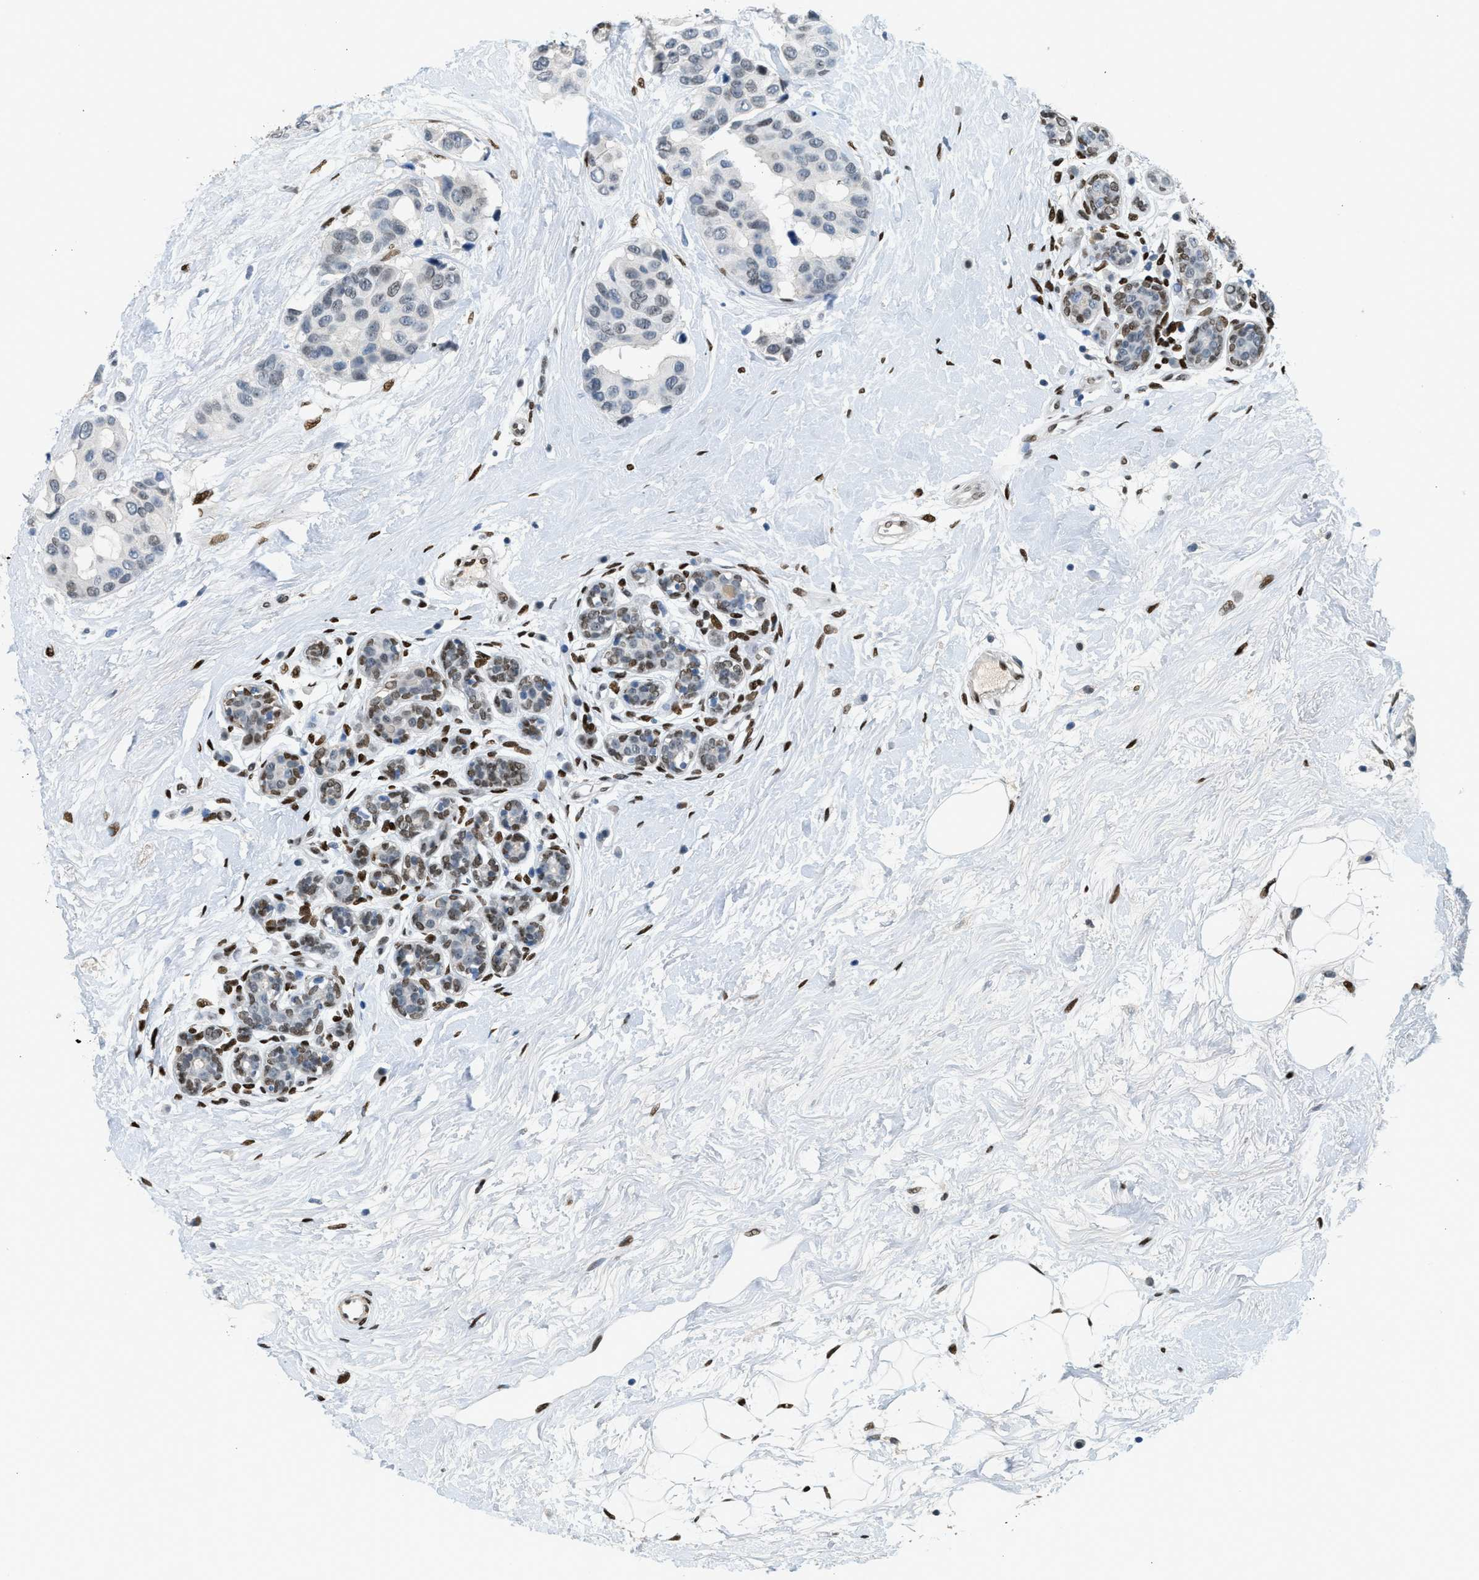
{"staining": {"intensity": "weak", "quantity": "<25%", "location": "nuclear"}, "tissue": "breast cancer", "cell_type": "Tumor cells", "image_type": "cancer", "snomed": [{"axis": "morphology", "description": "Normal tissue, NOS"}, {"axis": "morphology", "description": "Duct carcinoma"}, {"axis": "topography", "description": "Breast"}], "caption": "Tumor cells show no significant protein expression in breast cancer (intraductal carcinoma). (IHC, brightfield microscopy, high magnification).", "gene": "ZBTB20", "patient": {"sex": "female", "age": 39}}